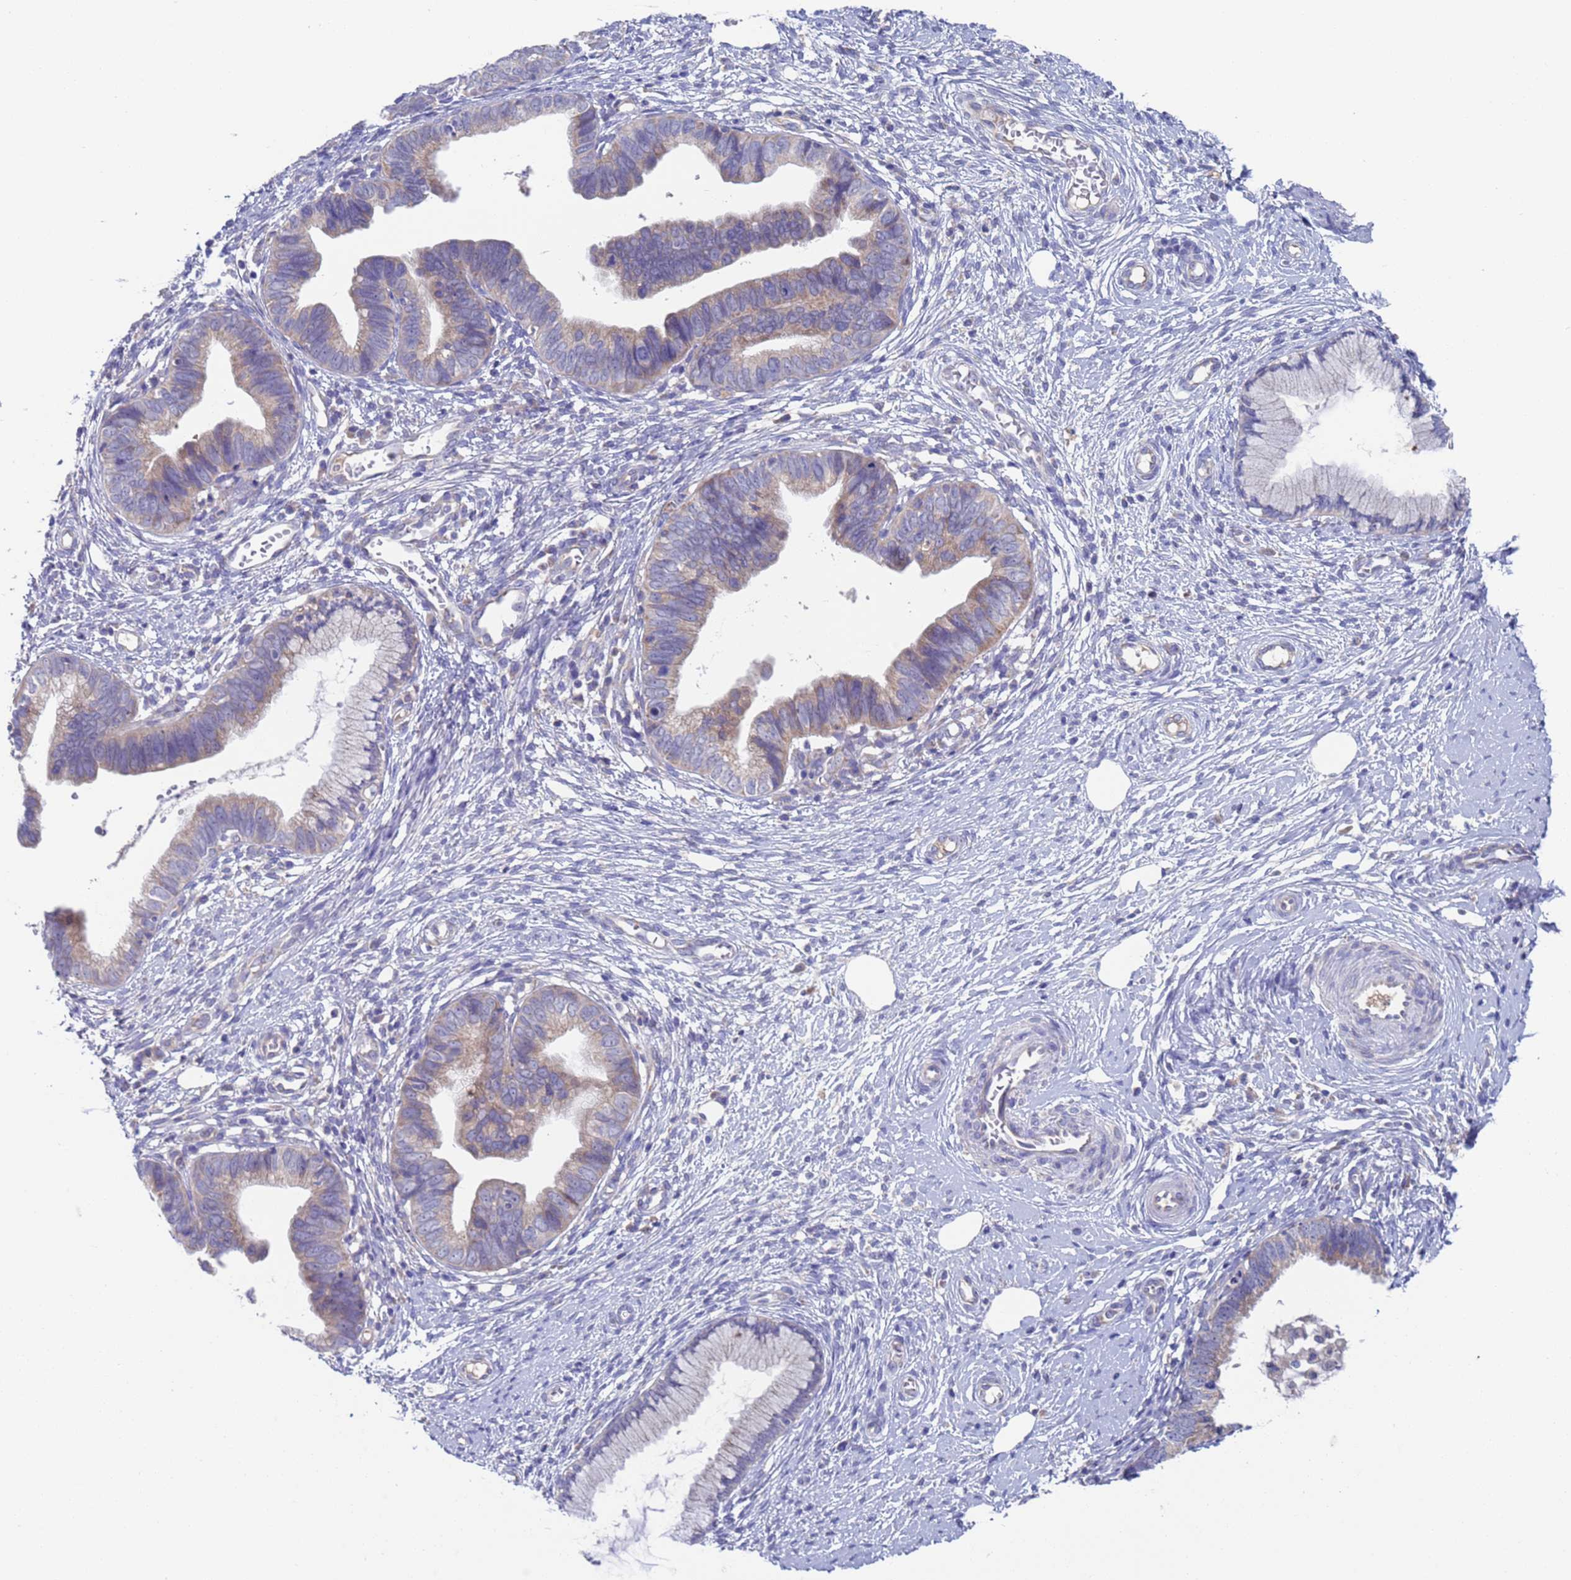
{"staining": {"intensity": "weak", "quantity": "<25%", "location": "cytoplasmic/membranous"}, "tissue": "cervical cancer", "cell_type": "Tumor cells", "image_type": "cancer", "snomed": [{"axis": "morphology", "description": "Adenocarcinoma, NOS"}, {"axis": "topography", "description": "Cervix"}], "caption": "Tumor cells are negative for protein expression in human cervical cancer. The staining is performed using DAB brown chromogen with nuclei counter-stained in using hematoxylin.", "gene": "PET117", "patient": {"sex": "female", "age": 36}}